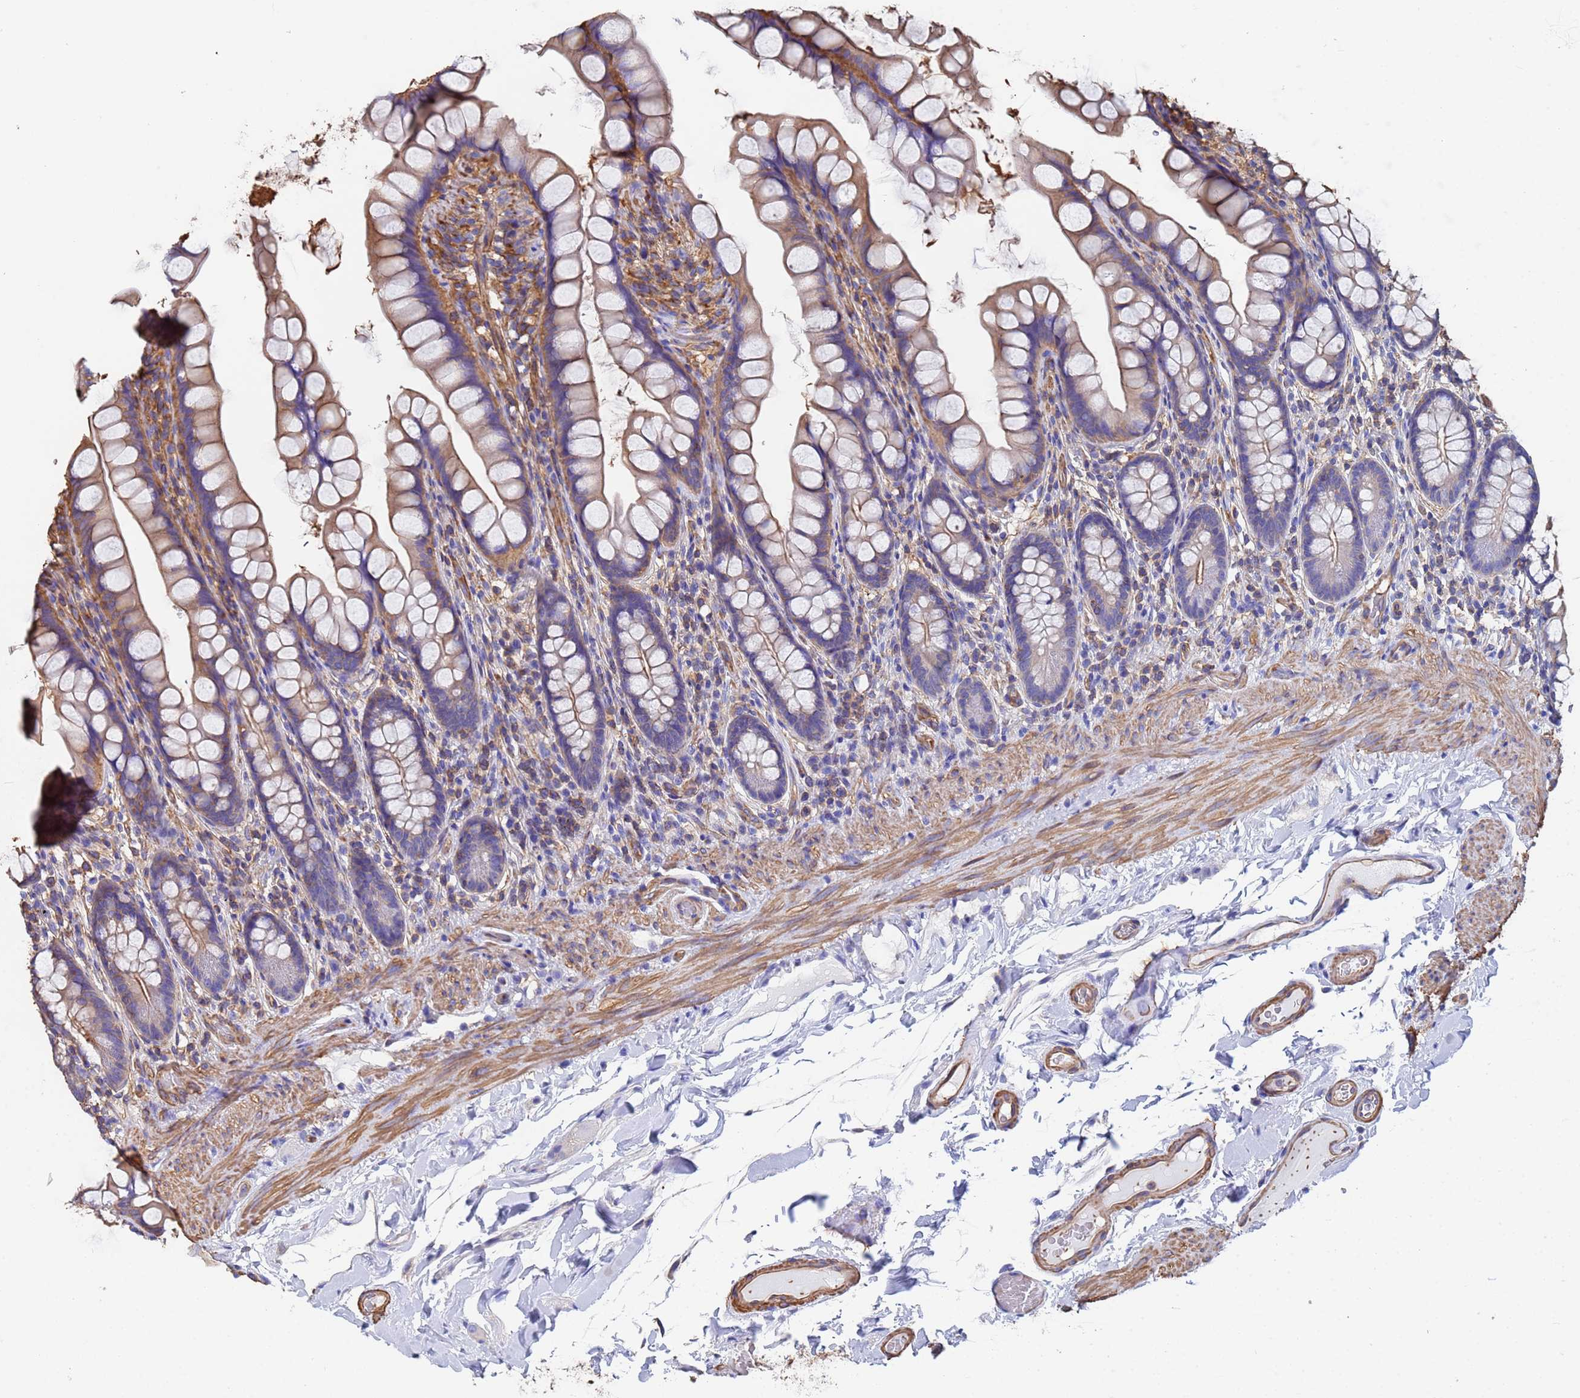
{"staining": {"intensity": "weak", "quantity": "25%-75%", "location": "cytoplasmic/membranous"}, "tissue": "small intestine", "cell_type": "Glandular cells", "image_type": "normal", "snomed": [{"axis": "morphology", "description": "Normal tissue, NOS"}, {"axis": "topography", "description": "Small intestine"}], "caption": "Protein staining of unremarkable small intestine reveals weak cytoplasmic/membranous positivity in approximately 25%-75% of glandular cells.", "gene": "MYL12A", "patient": {"sex": "male", "age": 70}}